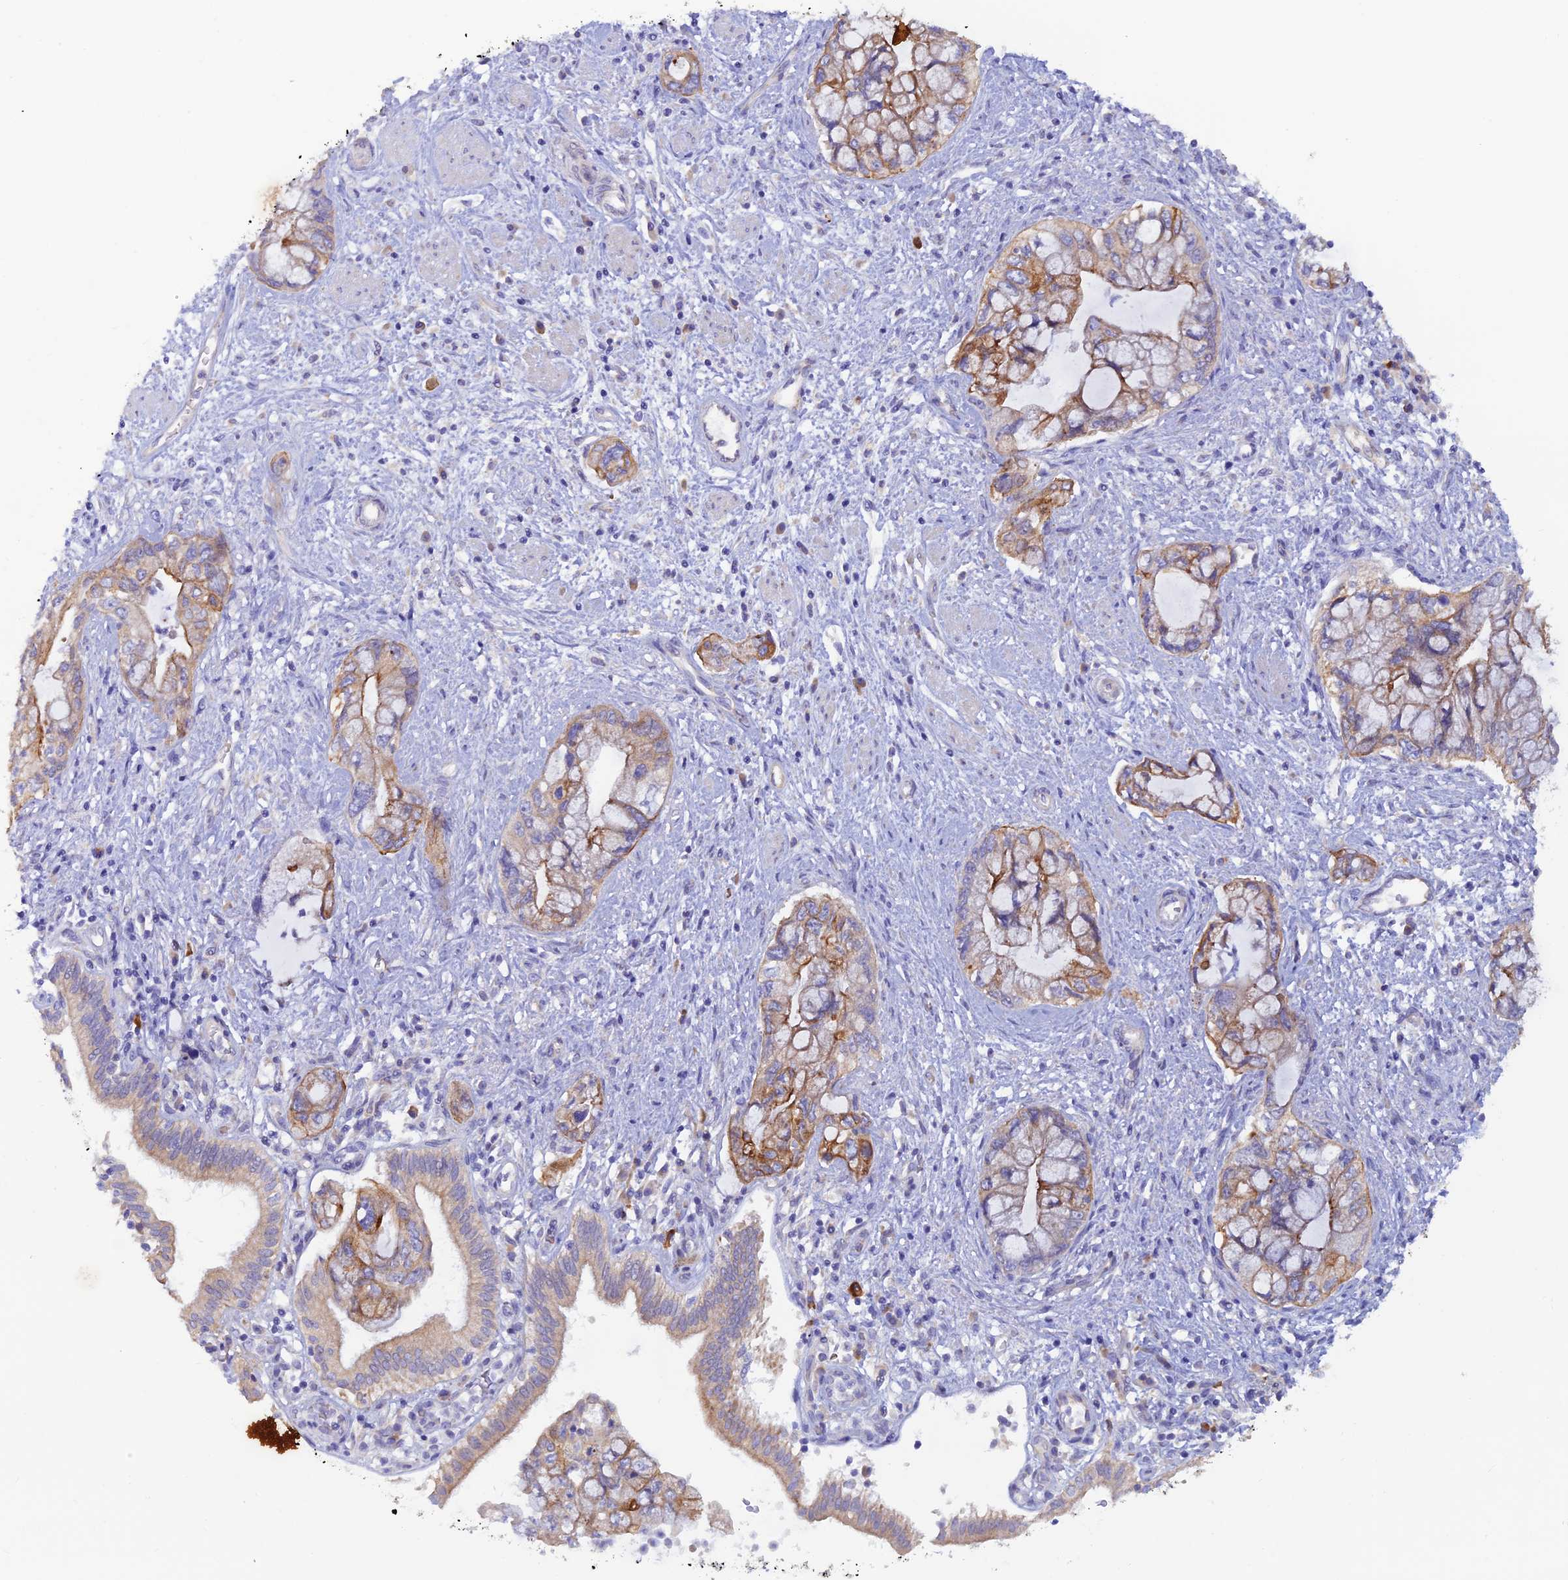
{"staining": {"intensity": "moderate", "quantity": "<25%", "location": "cytoplasmic/membranous"}, "tissue": "pancreatic cancer", "cell_type": "Tumor cells", "image_type": "cancer", "snomed": [{"axis": "morphology", "description": "Adenocarcinoma, NOS"}, {"axis": "topography", "description": "Pancreas"}], "caption": "Human pancreatic cancer (adenocarcinoma) stained for a protein (brown) exhibits moderate cytoplasmic/membranous positive expression in about <25% of tumor cells.", "gene": "GMCL1", "patient": {"sex": "female", "age": 73}}